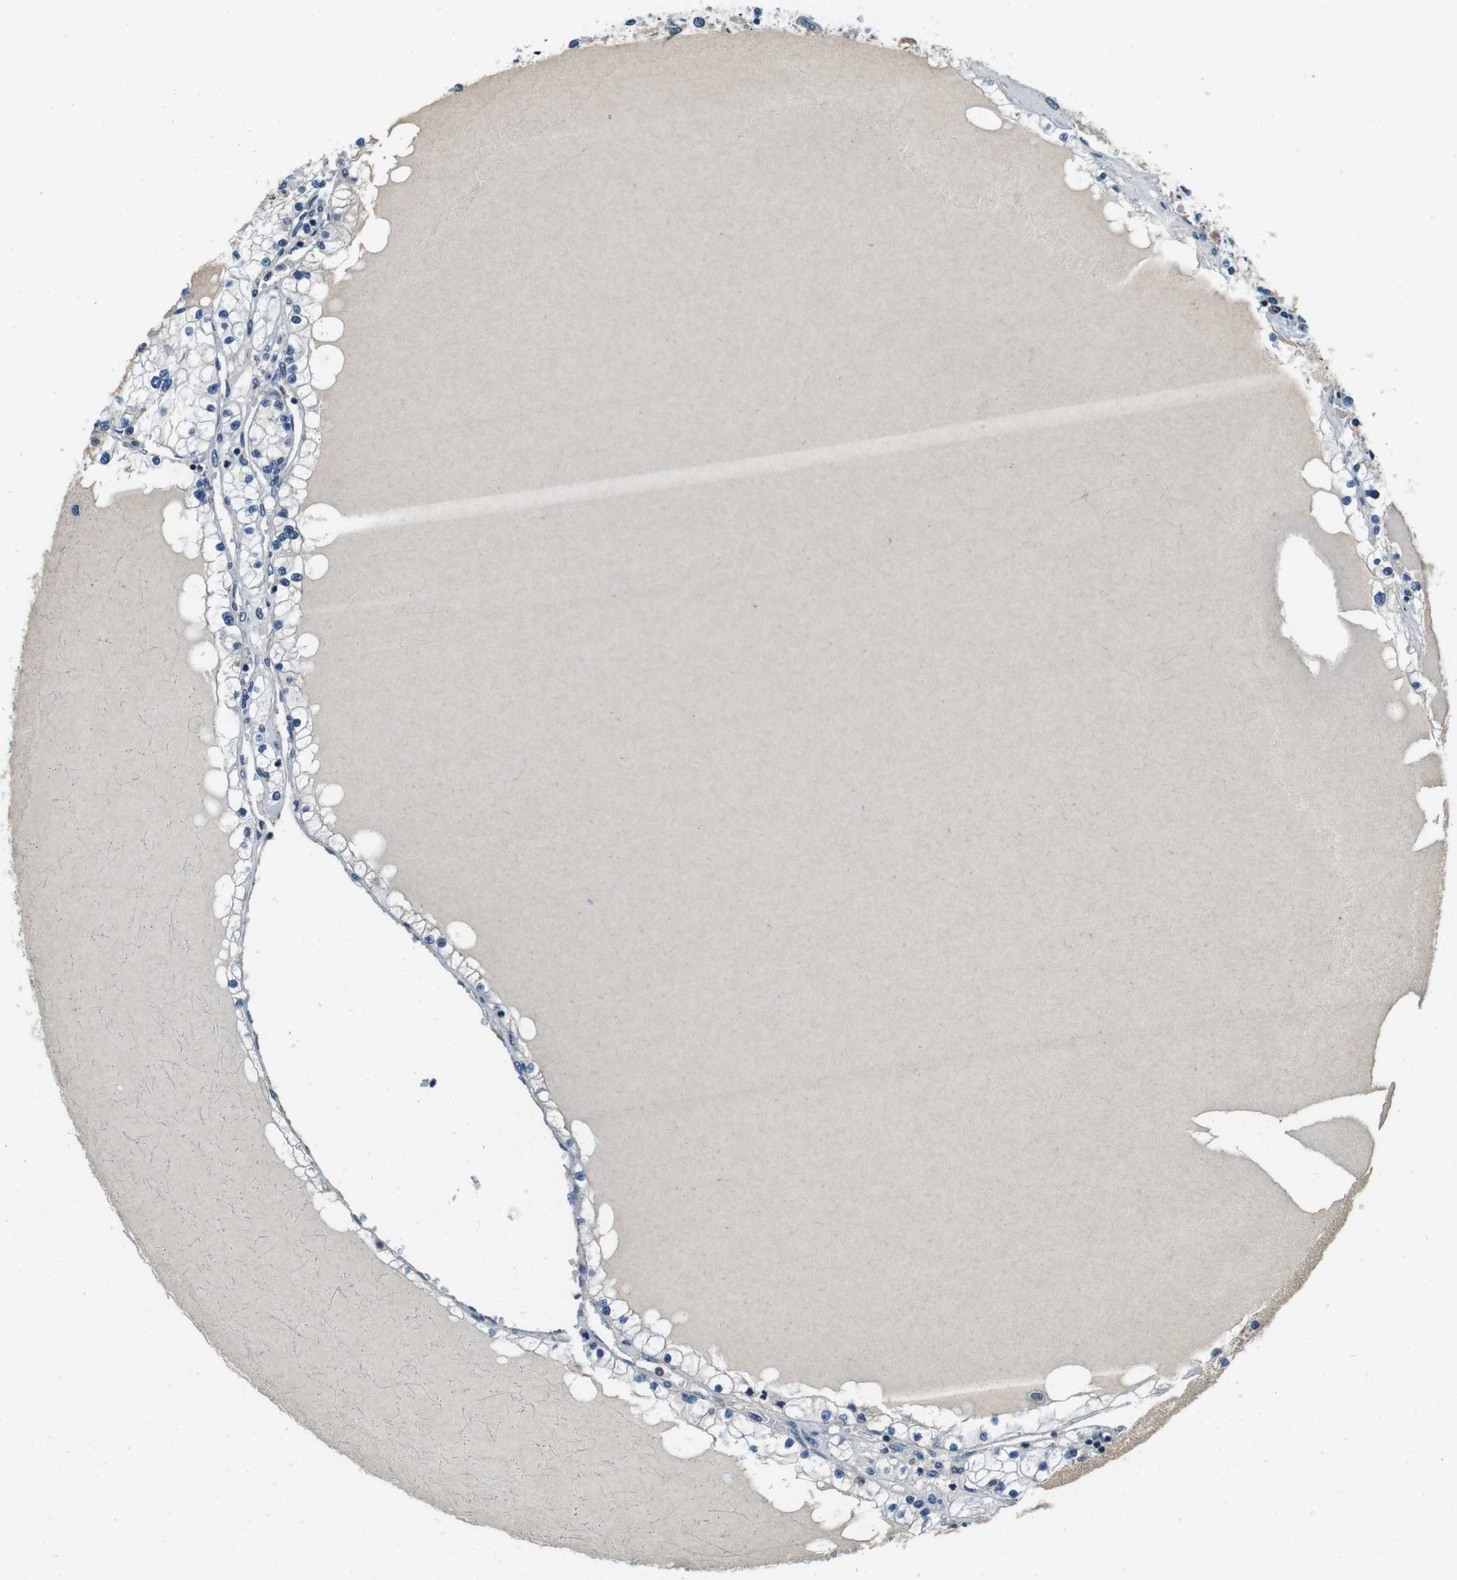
{"staining": {"intensity": "negative", "quantity": "none", "location": "none"}, "tissue": "renal cancer", "cell_type": "Tumor cells", "image_type": "cancer", "snomed": [{"axis": "morphology", "description": "Adenocarcinoma, NOS"}, {"axis": "topography", "description": "Kidney"}], "caption": "DAB (3,3'-diaminobenzidine) immunohistochemical staining of renal cancer (adenocarcinoma) reveals no significant positivity in tumor cells.", "gene": "DTNA", "patient": {"sex": "male", "age": 68}}